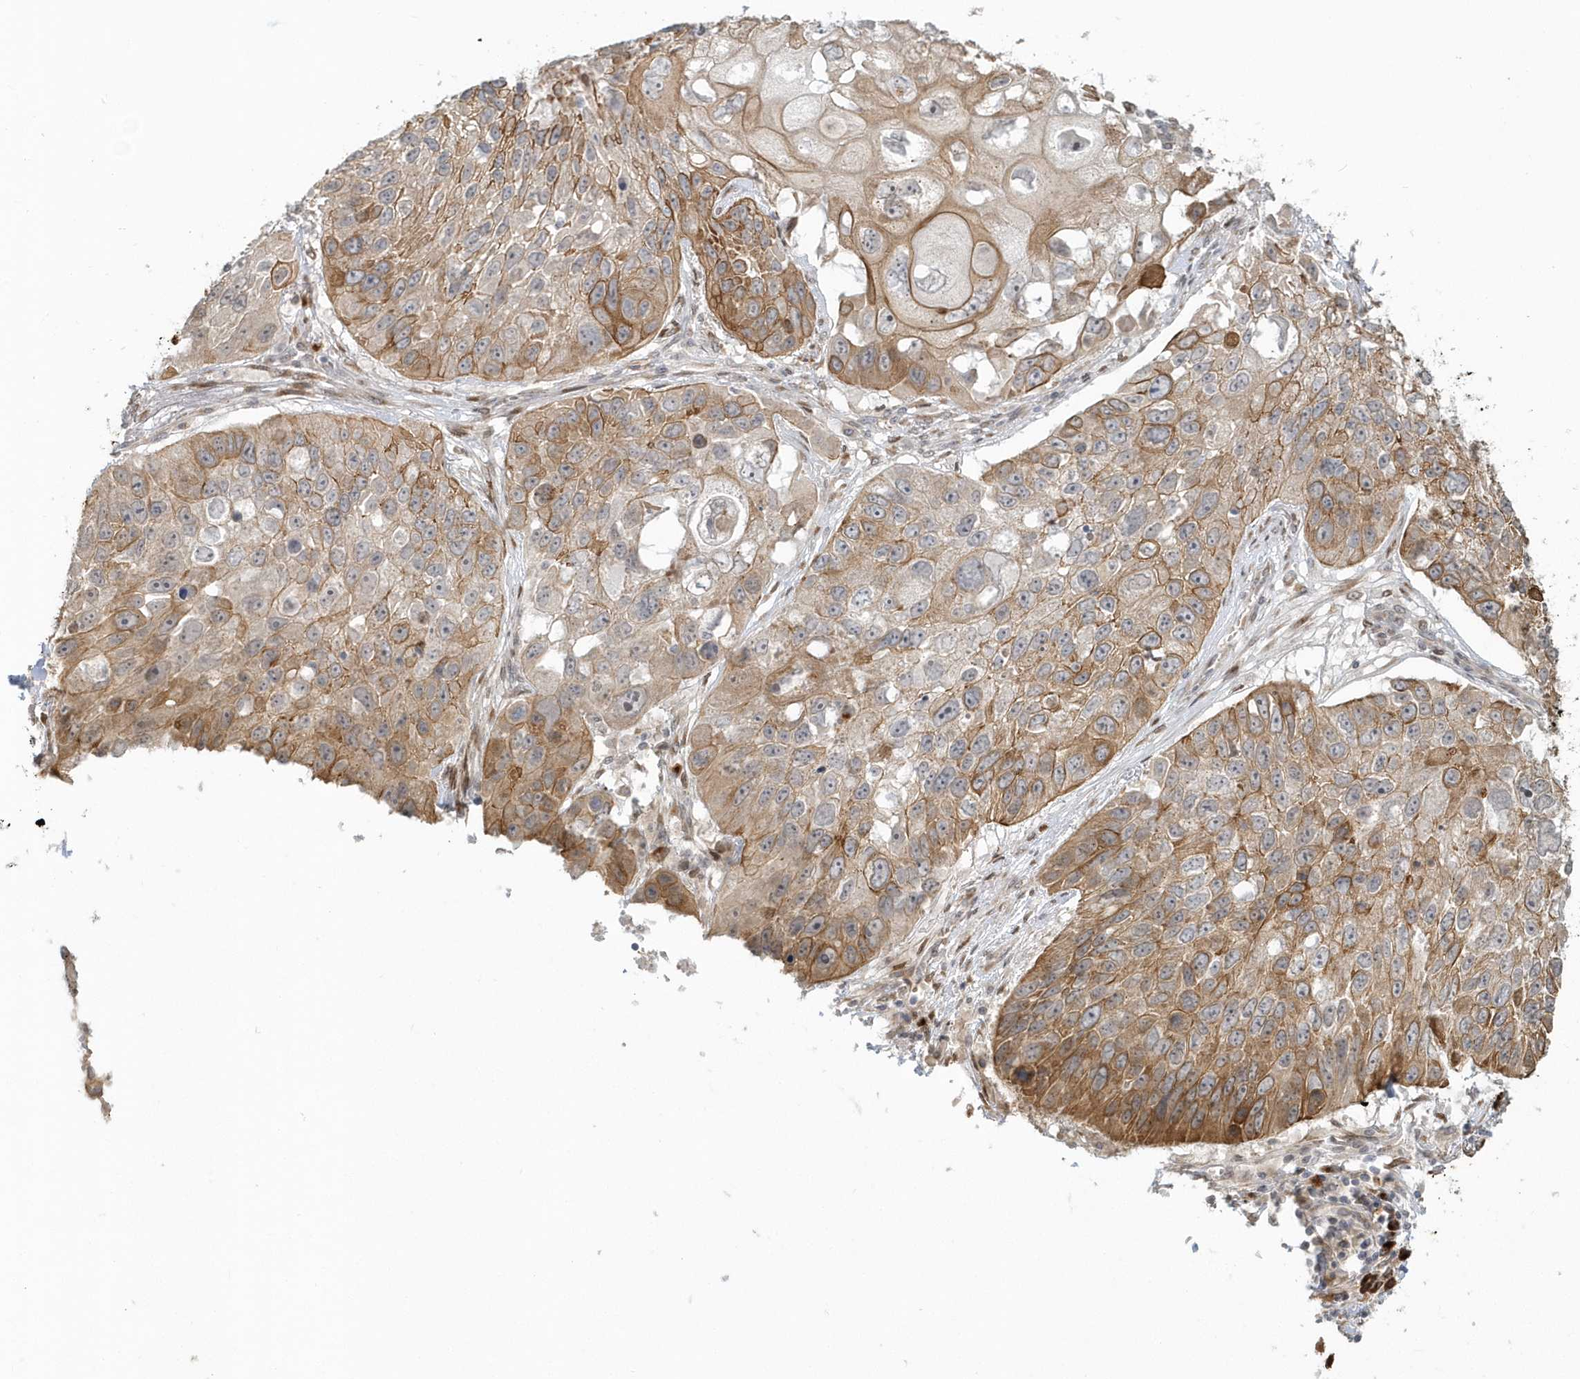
{"staining": {"intensity": "moderate", "quantity": ">75%", "location": "cytoplasmic/membranous"}, "tissue": "lung cancer", "cell_type": "Tumor cells", "image_type": "cancer", "snomed": [{"axis": "morphology", "description": "Squamous cell carcinoma, NOS"}, {"axis": "topography", "description": "Lung"}], "caption": "Brown immunohistochemical staining in lung squamous cell carcinoma demonstrates moderate cytoplasmic/membranous expression in about >75% of tumor cells.", "gene": "DHFR", "patient": {"sex": "male", "age": 61}}